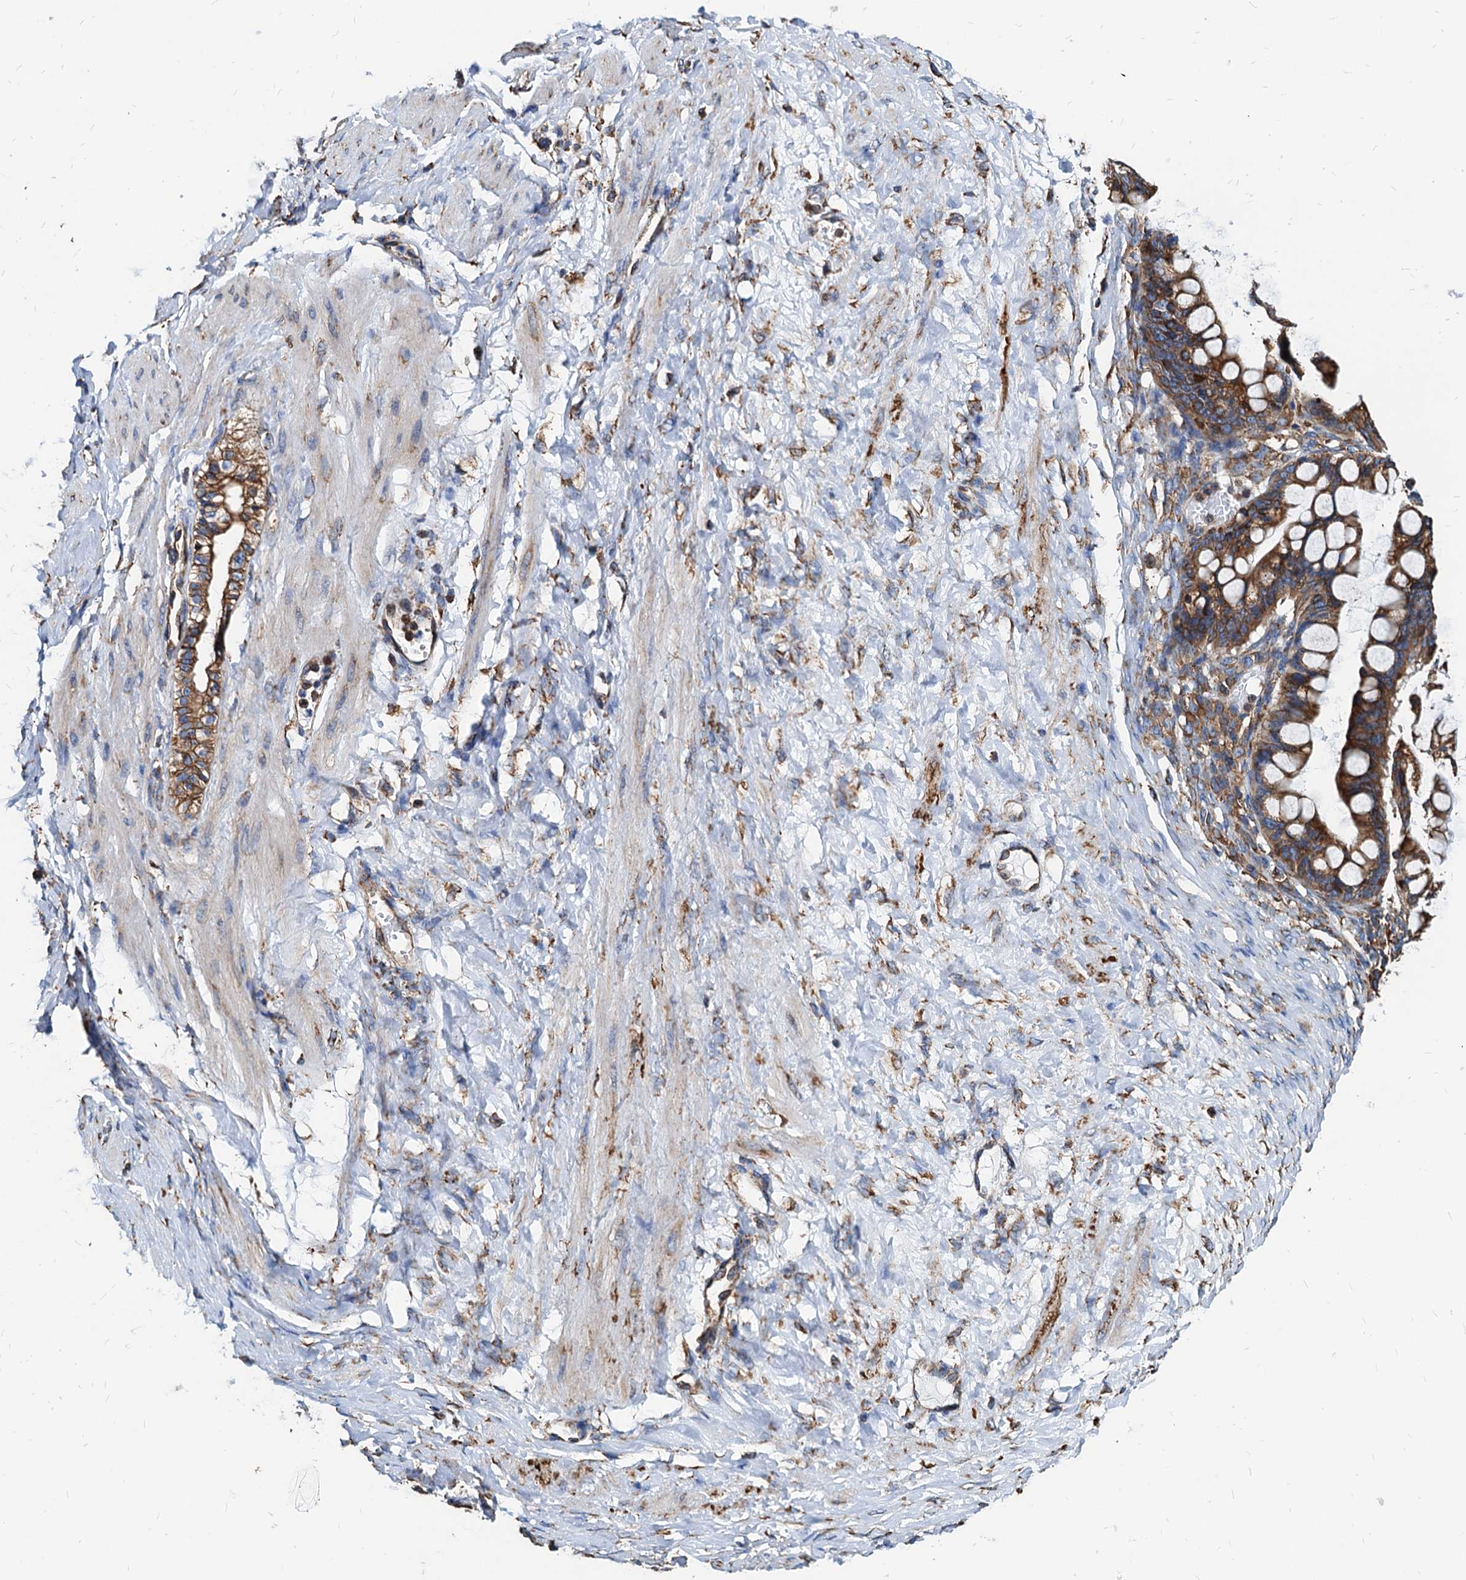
{"staining": {"intensity": "moderate", "quantity": ">75%", "location": "cytoplasmic/membranous"}, "tissue": "ovarian cancer", "cell_type": "Tumor cells", "image_type": "cancer", "snomed": [{"axis": "morphology", "description": "Cystadenocarcinoma, mucinous, NOS"}, {"axis": "topography", "description": "Ovary"}], "caption": "A high-resolution micrograph shows immunohistochemistry (IHC) staining of ovarian cancer (mucinous cystadenocarcinoma), which displays moderate cytoplasmic/membranous expression in approximately >75% of tumor cells.", "gene": "HSPA5", "patient": {"sex": "female", "age": 73}}